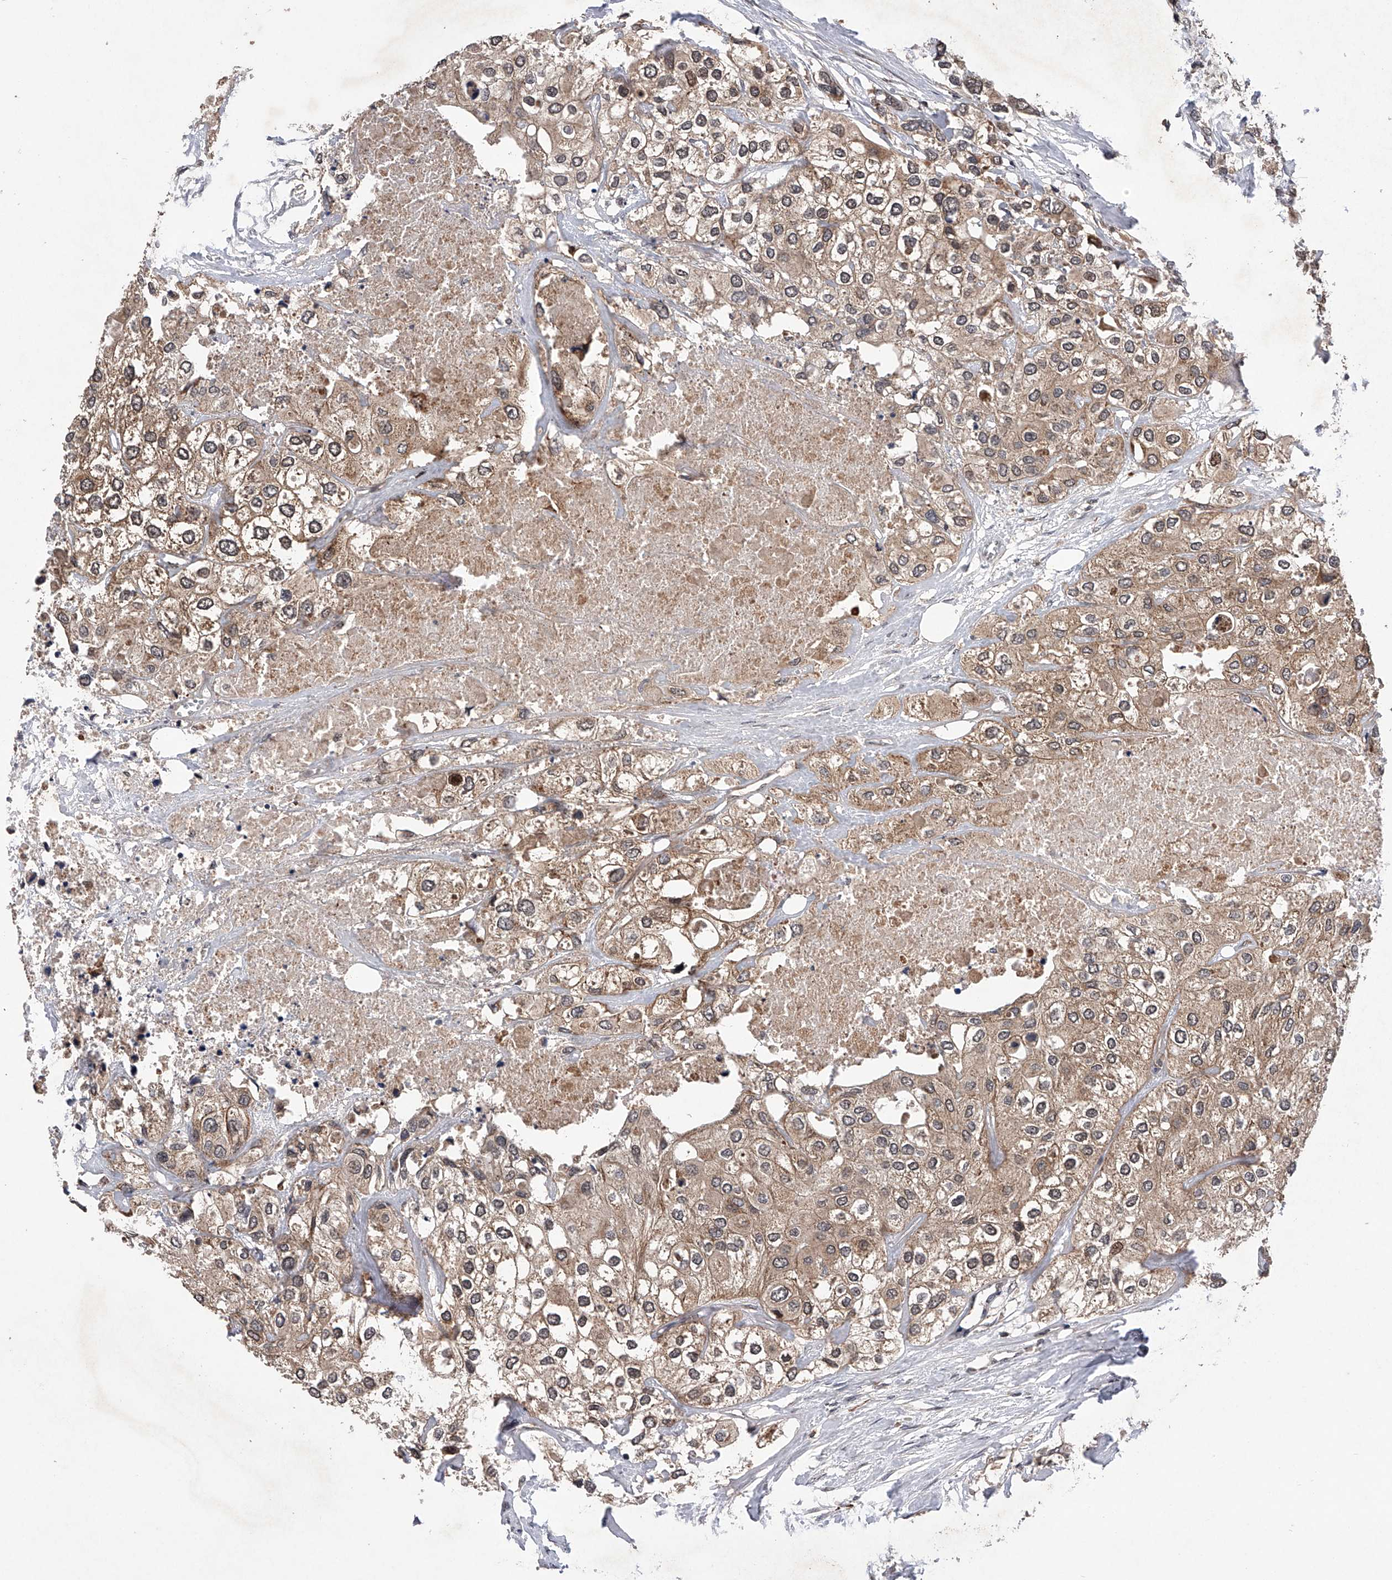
{"staining": {"intensity": "moderate", "quantity": ">75%", "location": "cytoplasmic/membranous"}, "tissue": "urothelial cancer", "cell_type": "Tumor cells", "image_type": "cancer", "snomed": [{"axis": "morphology", "description": "Urothelial carcinoma, High grade"}, {"axis": "topography", "description": "Urinary bladder"}], "caption": "High-magnification brightfield microscopy of urothelial cancer stained with DAB (3,3'-diaminobenzidine) (brown) and counterstained with hematoxylin (blue). tumor cells exhibit moderate cytoplasmic/membranous positivity is seen in approximately>75% of cells. The staining was performed using DAB to visualize the protein expression in brown, while the nuclei were stained in blue with hematoxylin (Magnification: 20x).", "gene": "MAP3K11", "patient": {"sex": "male", "age": 64}}